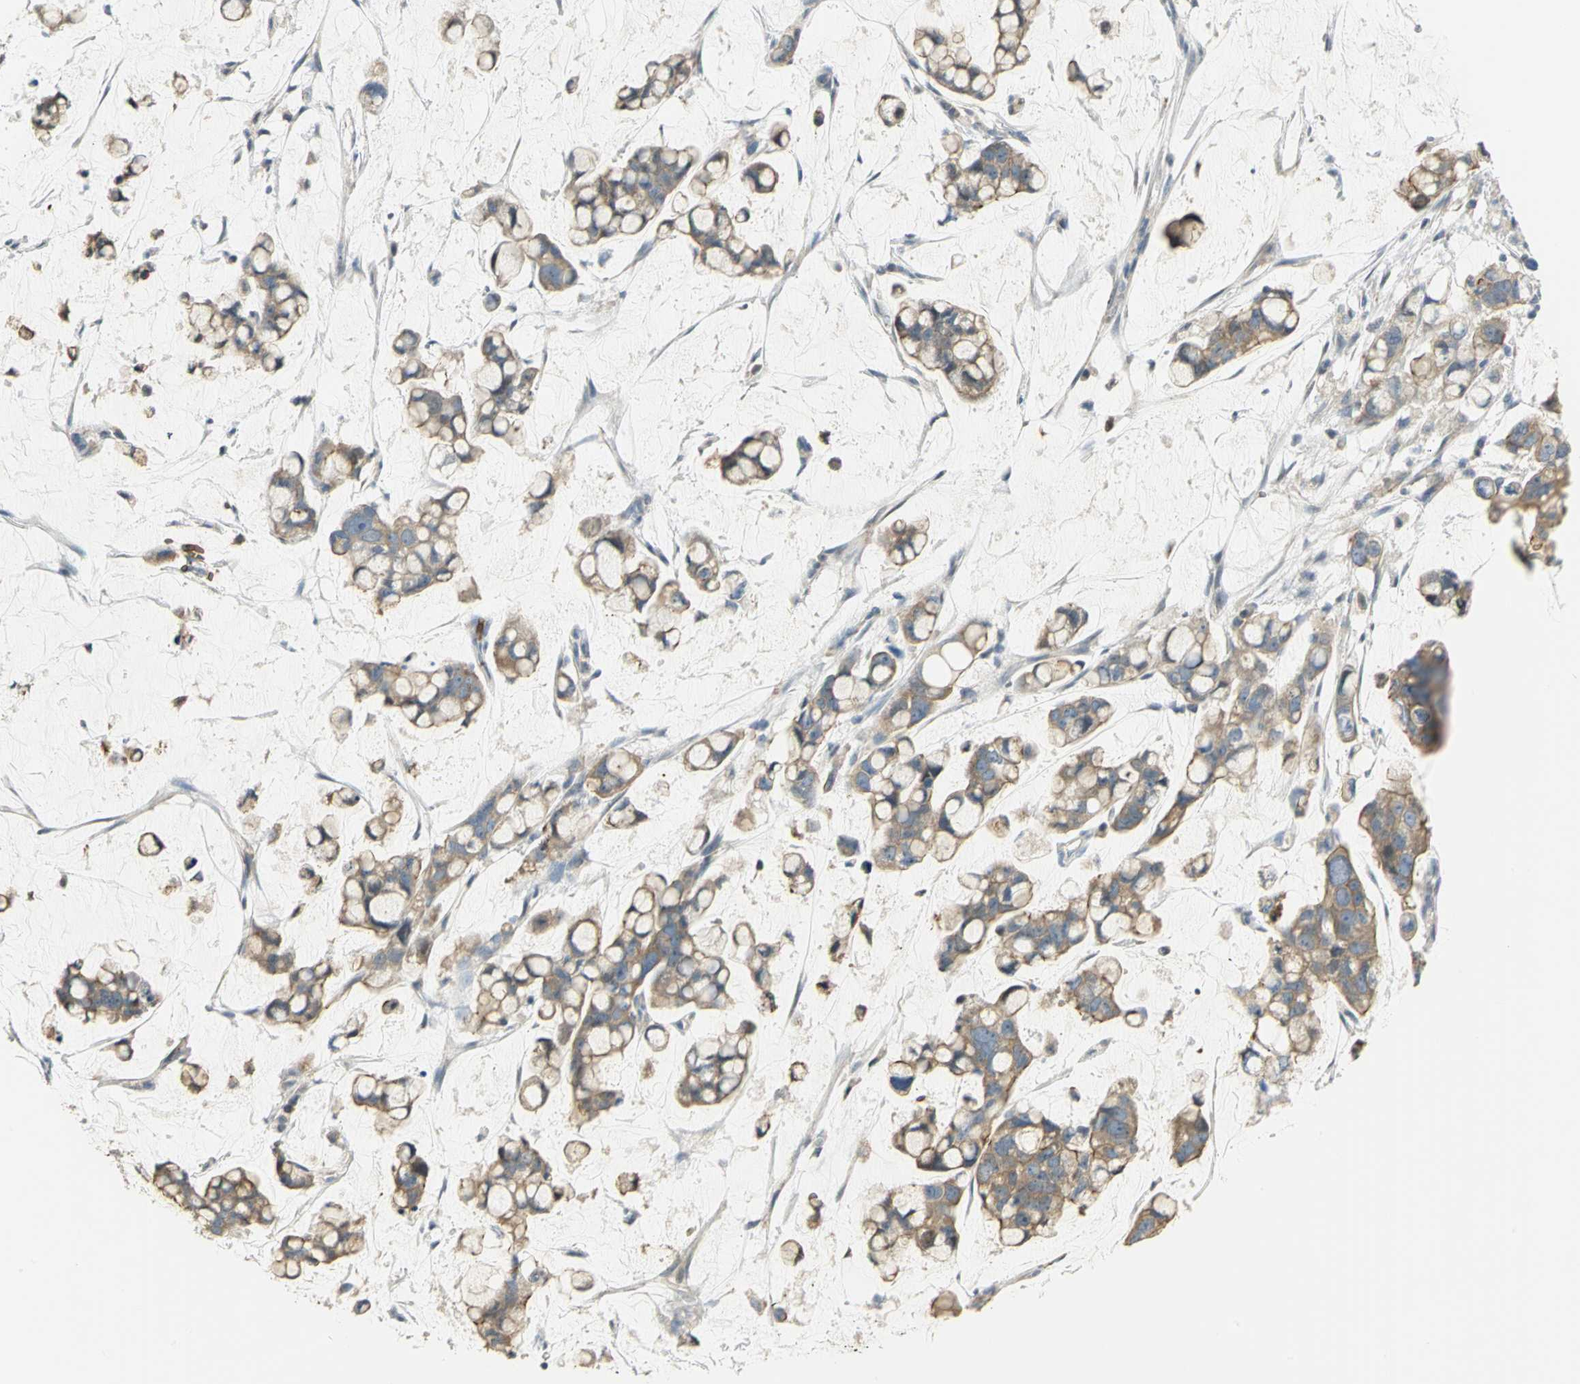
{"staining": {"intensity": "weak", "quantity": ">75%", "location": "cytoplasmic/membranous"}, "tissue": "stomach cancer", "cell_type": "Tumor cells", "image_type": "cancer", "snomed": [{"axis": "morphology", "description": "Adenocarcinoma, NOS"}, {"axis": "topography", "description": "Stomach, lower"}], "caption": "This histopathology image reveals IHC staining of adenocarcinoma (stomach), with low weak cytoplasmic/membranous positivity in approximately >75% of tumor cells.", "gene": "ANK1", "patient": {"sex": "male", "age": 84}}